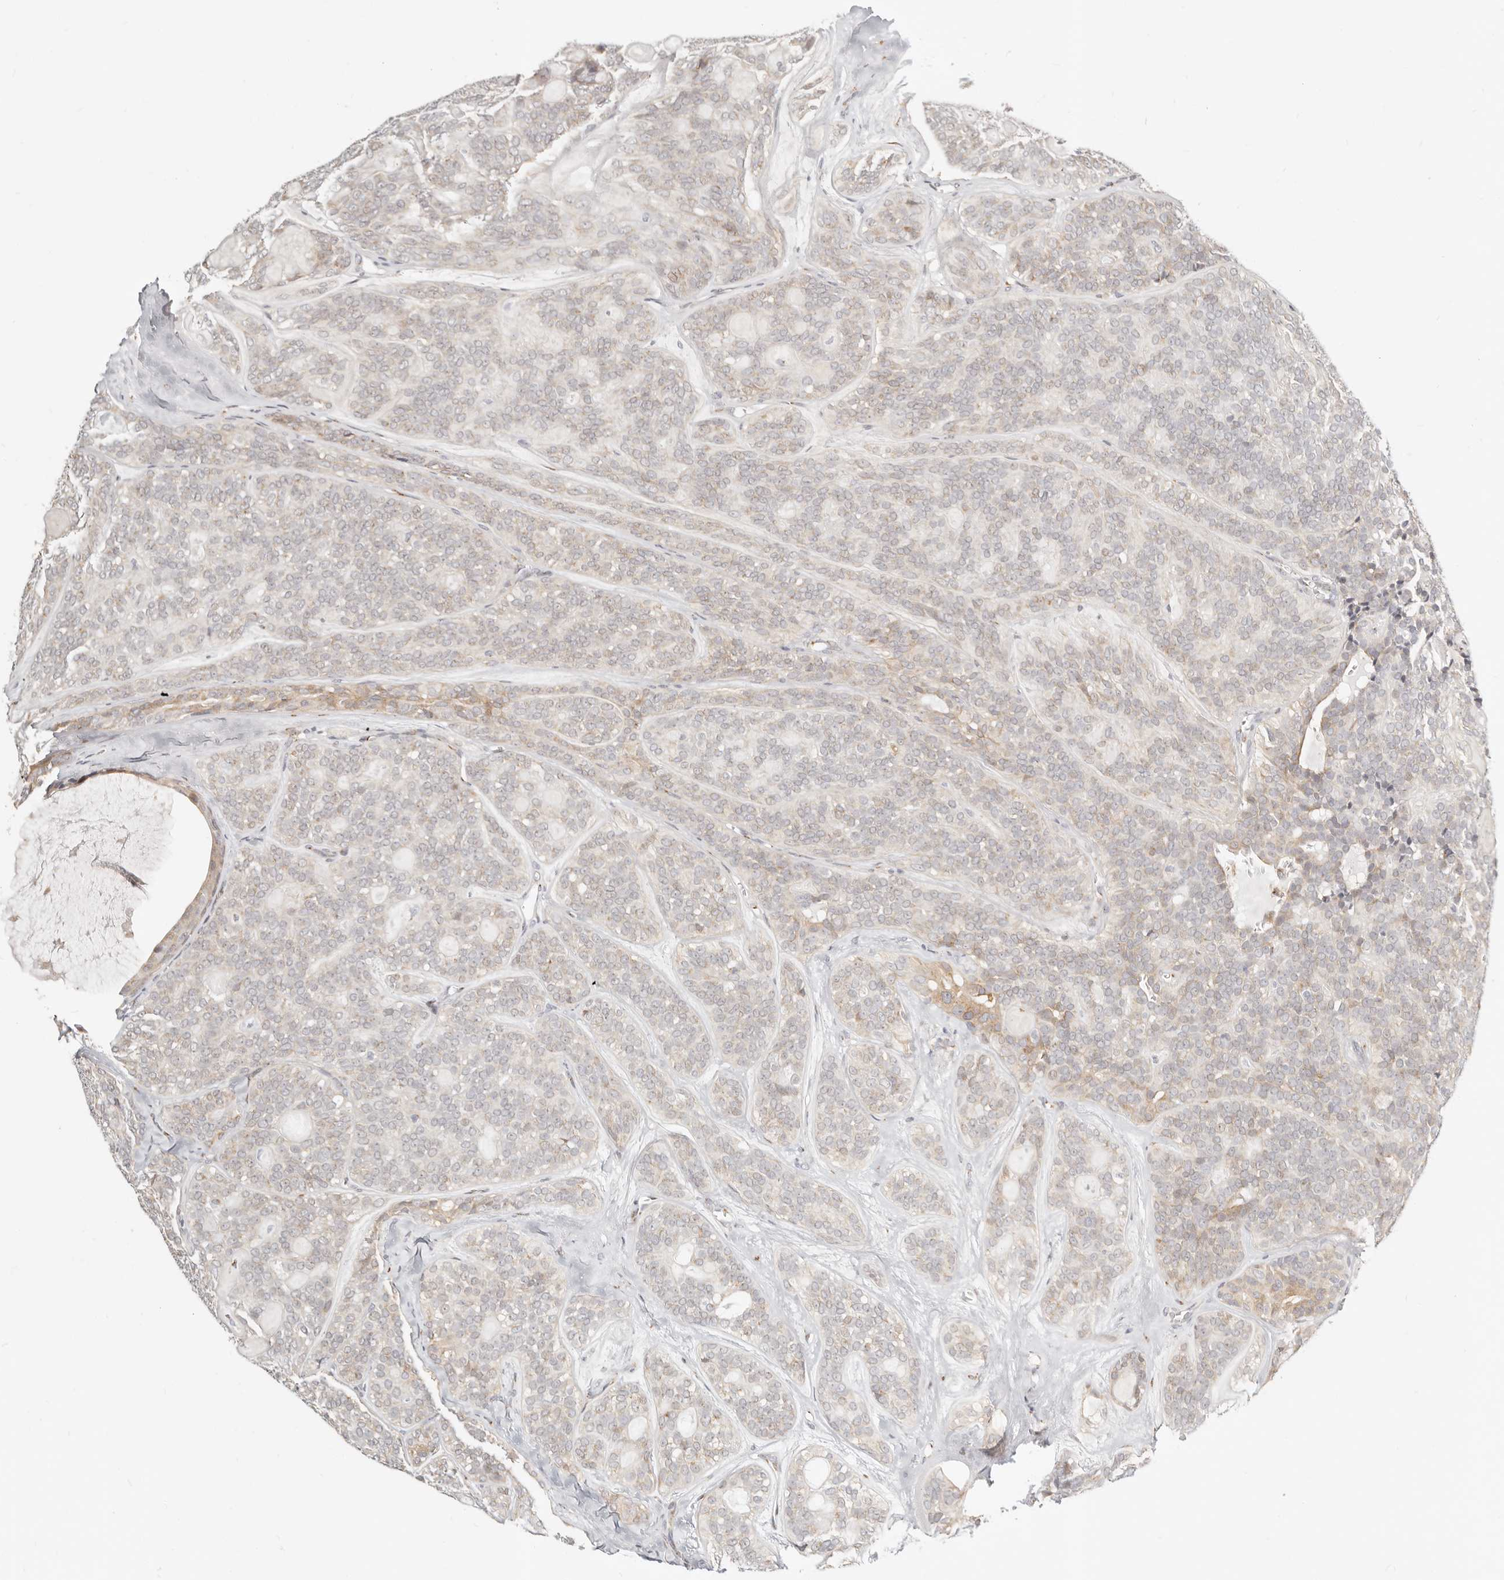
{"staining": {"intensity": "weak", "quantity": "<25%", "location": "cytoplasmic/membranous"}, "tissue": "head and neck cancer", "cell_type": "Tumor cells", "image_type": "cancer", "snomed": [{"axis": "morphology", "description": "Adenocarcinoma, NOS"}, {"axis": "topography", "description": "Head-Neck"}], "caption": "Immunohistochemistry (IHC) of head and neck cancer reveals no expression in tumor cells.", "gene": "FAM20B", "patient": {"sex": "male", "age": 66}}